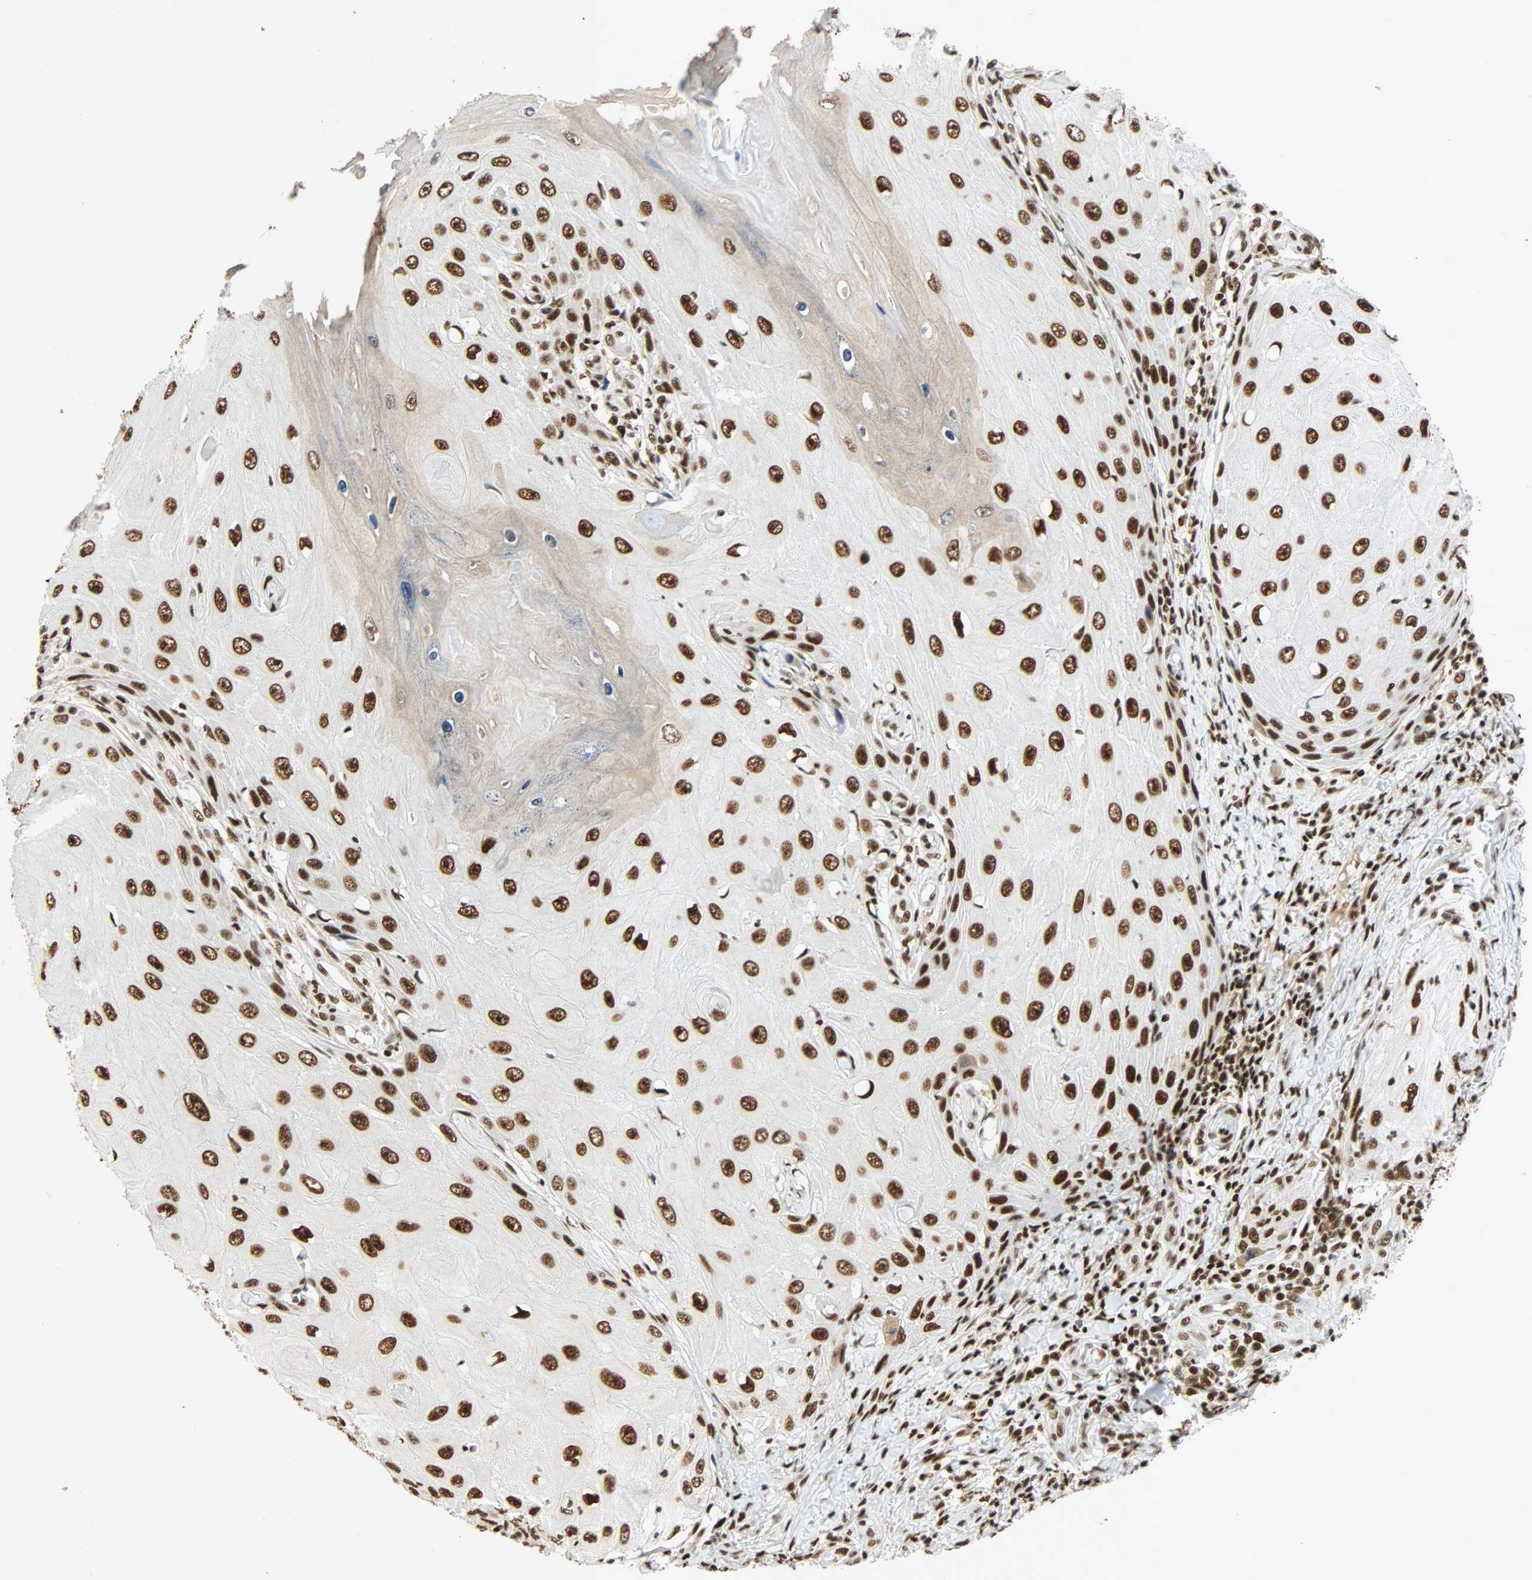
{"staining": {"intensity": "strong", "quantity": ">75%", "location": "nuclear"}, "tissue": "skin cancer", "cell_type": "Tumor cells", "image_type": "cancer", "snomed": [{"axis": "morphology", "description": "Squamous cell carcinoma, NOS"}, {"axis": "topography", "description": "Skin"}], "caption": "Protein positivity by immunohistochemistry shows strong nuclear expression in about >75% of tumor cells in squamous cell carcinoma (skin).", "gene": "CDK12", "patient": {"sex": "female", "age": 73}}